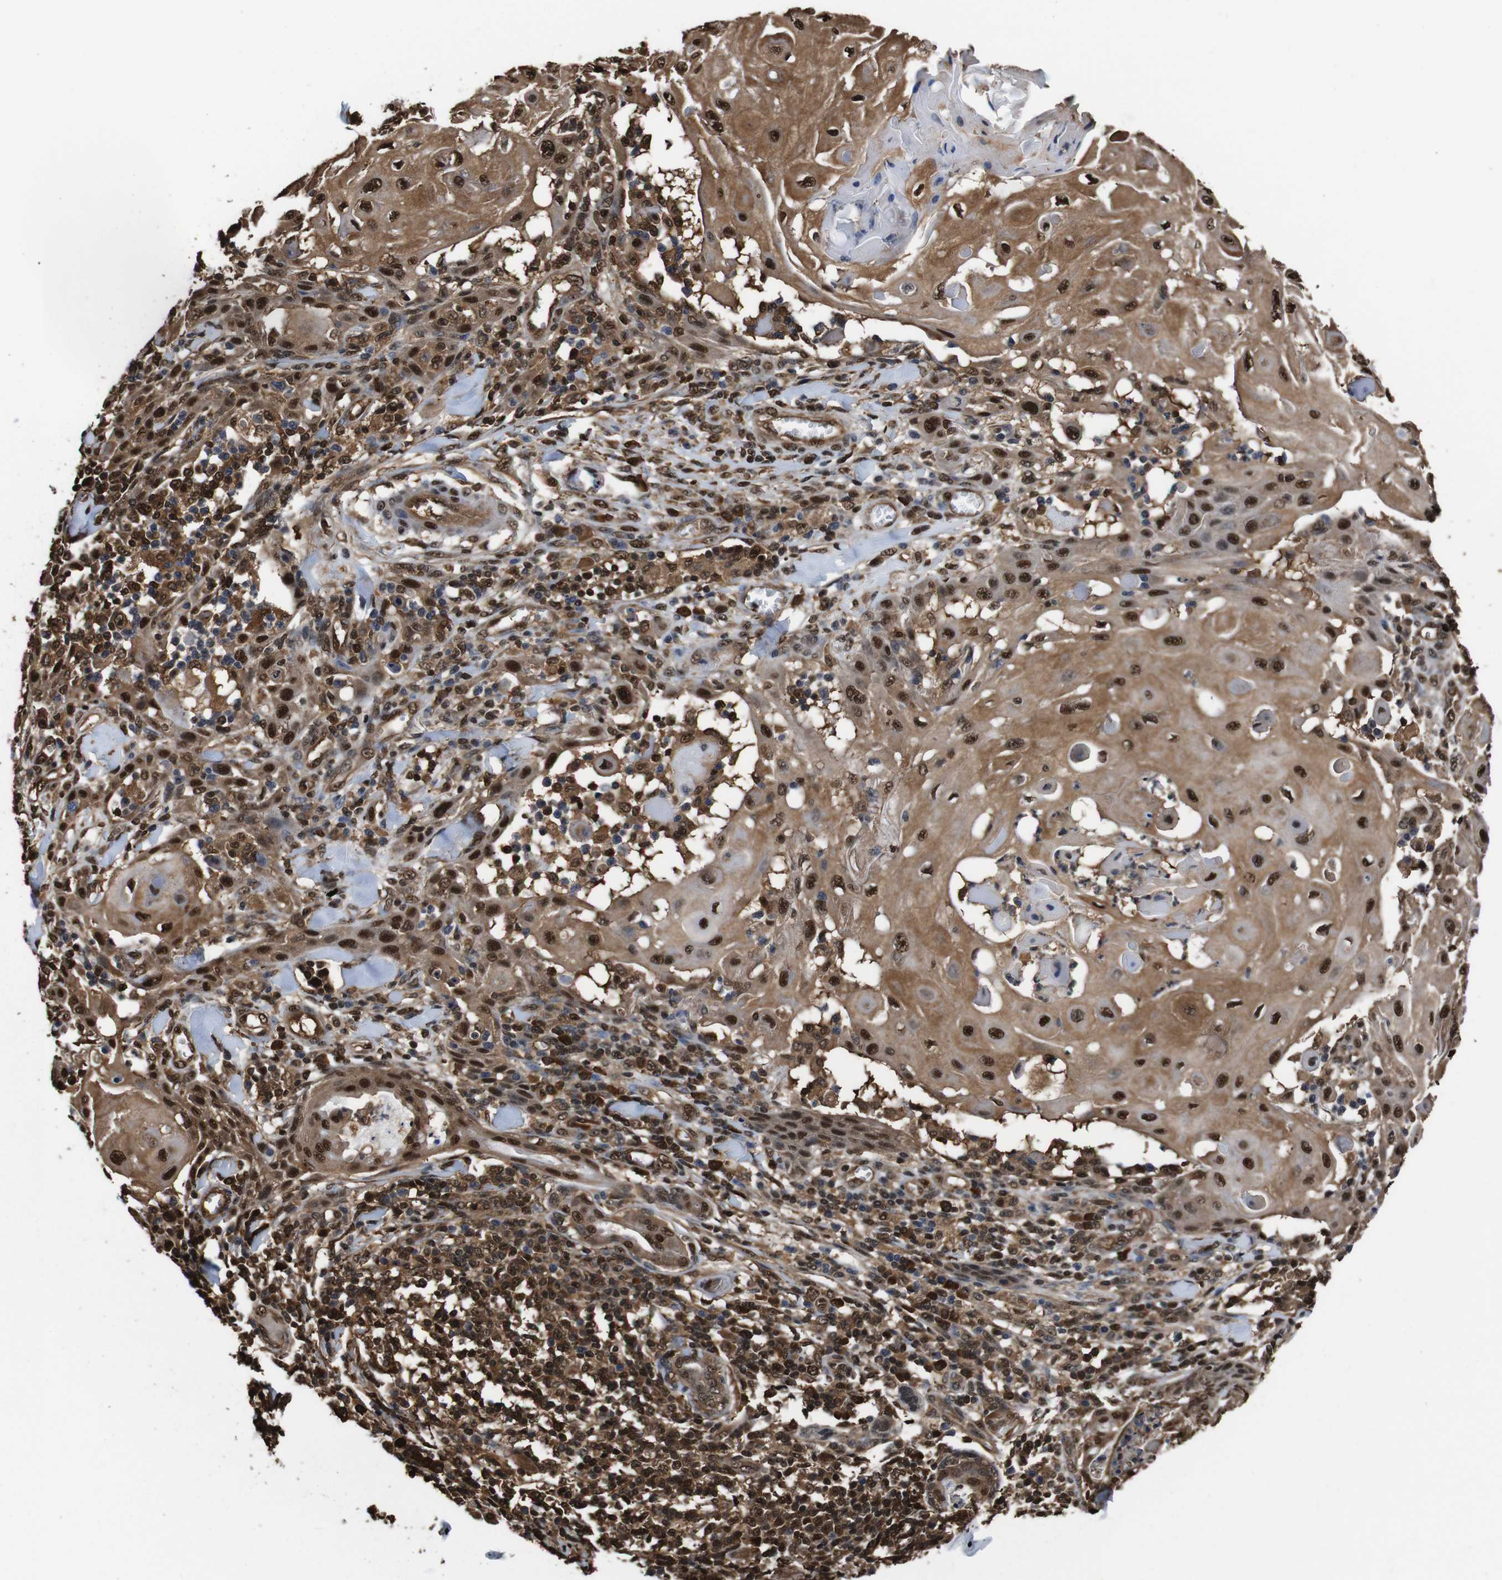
{"staining": {"intensity": "strong", "quantity": ">75%", "location": "cytoplasmic/membranous,nuclear"}, "tissue": "skin cancer", "cell_type": "Tumor cells", "image_type": "cancer", "snomed": [{"axis": "morphology", "description": "Squamous cell carcinoma, NOS"}, {"axis": "topography", "description": "Skin"}], "caption": "Immunohistochemical staining of skin squamous cell carcinoma exhibits high levels of strong cytoplasmic/membranous and nuclear staining in approximately >75% of tumor cells.", "gene": "VCP", "patient": {"sex": "male", "age": 24}}